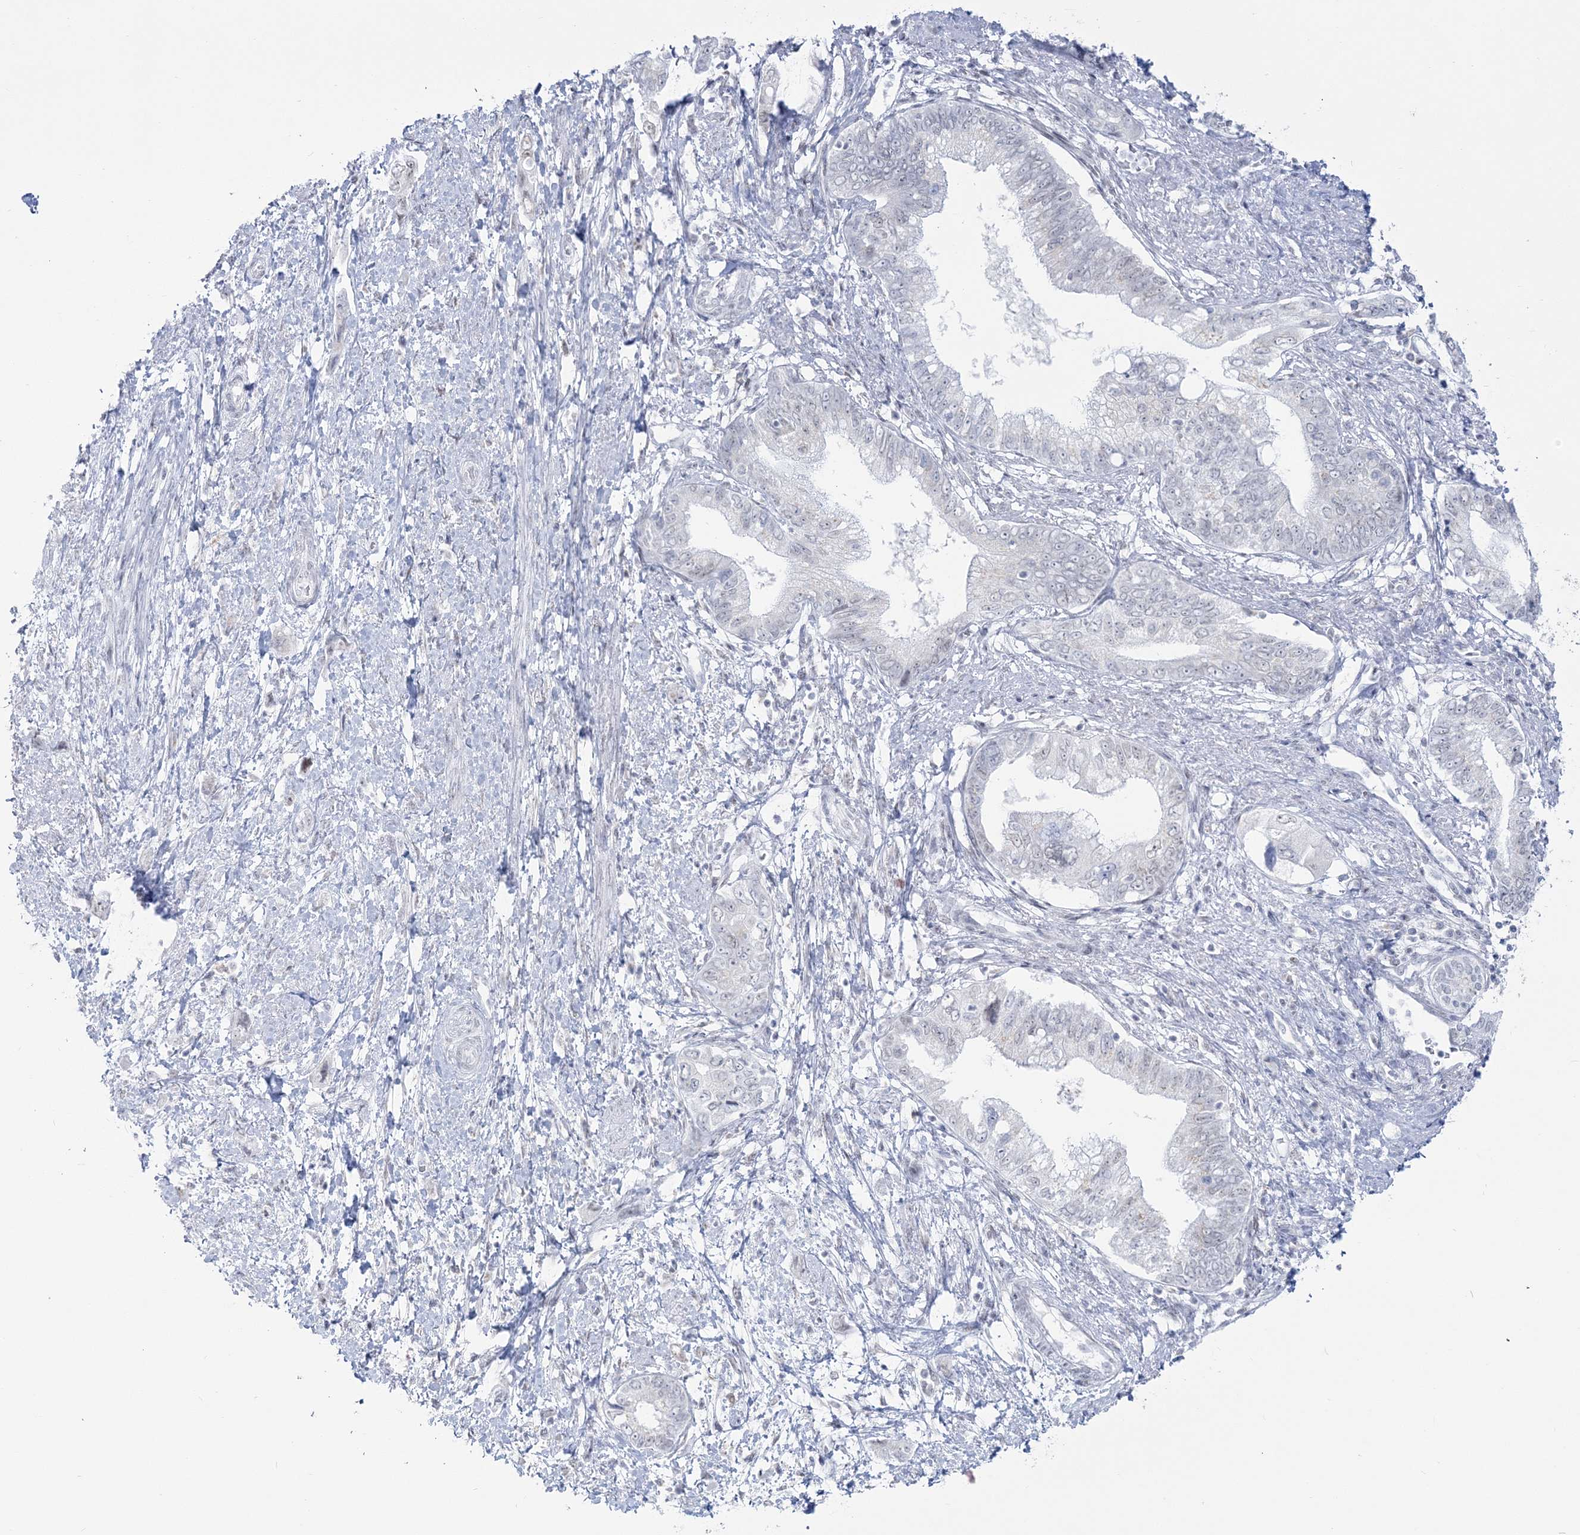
{"staining": {"intensity": "negative", "quantity": "none", "location": "none"}, "tissue": "pancreatic cancer", "cell_type": "Tumor cells", "image_type": "cancer", "snomed": [{"axis": "morphology", "description": "Adenocarcinoma, NOS"}, {"axis": "topography", "description": "Pancreas"}], "caption": "Tumor cells show no significant positivity in pancreatic cancer. (DAB immunohistochemistry (IHC) with hematoxylin counter stain).", "gene": "ZNF843", "patient": {"sex": "female", "age": 73}}